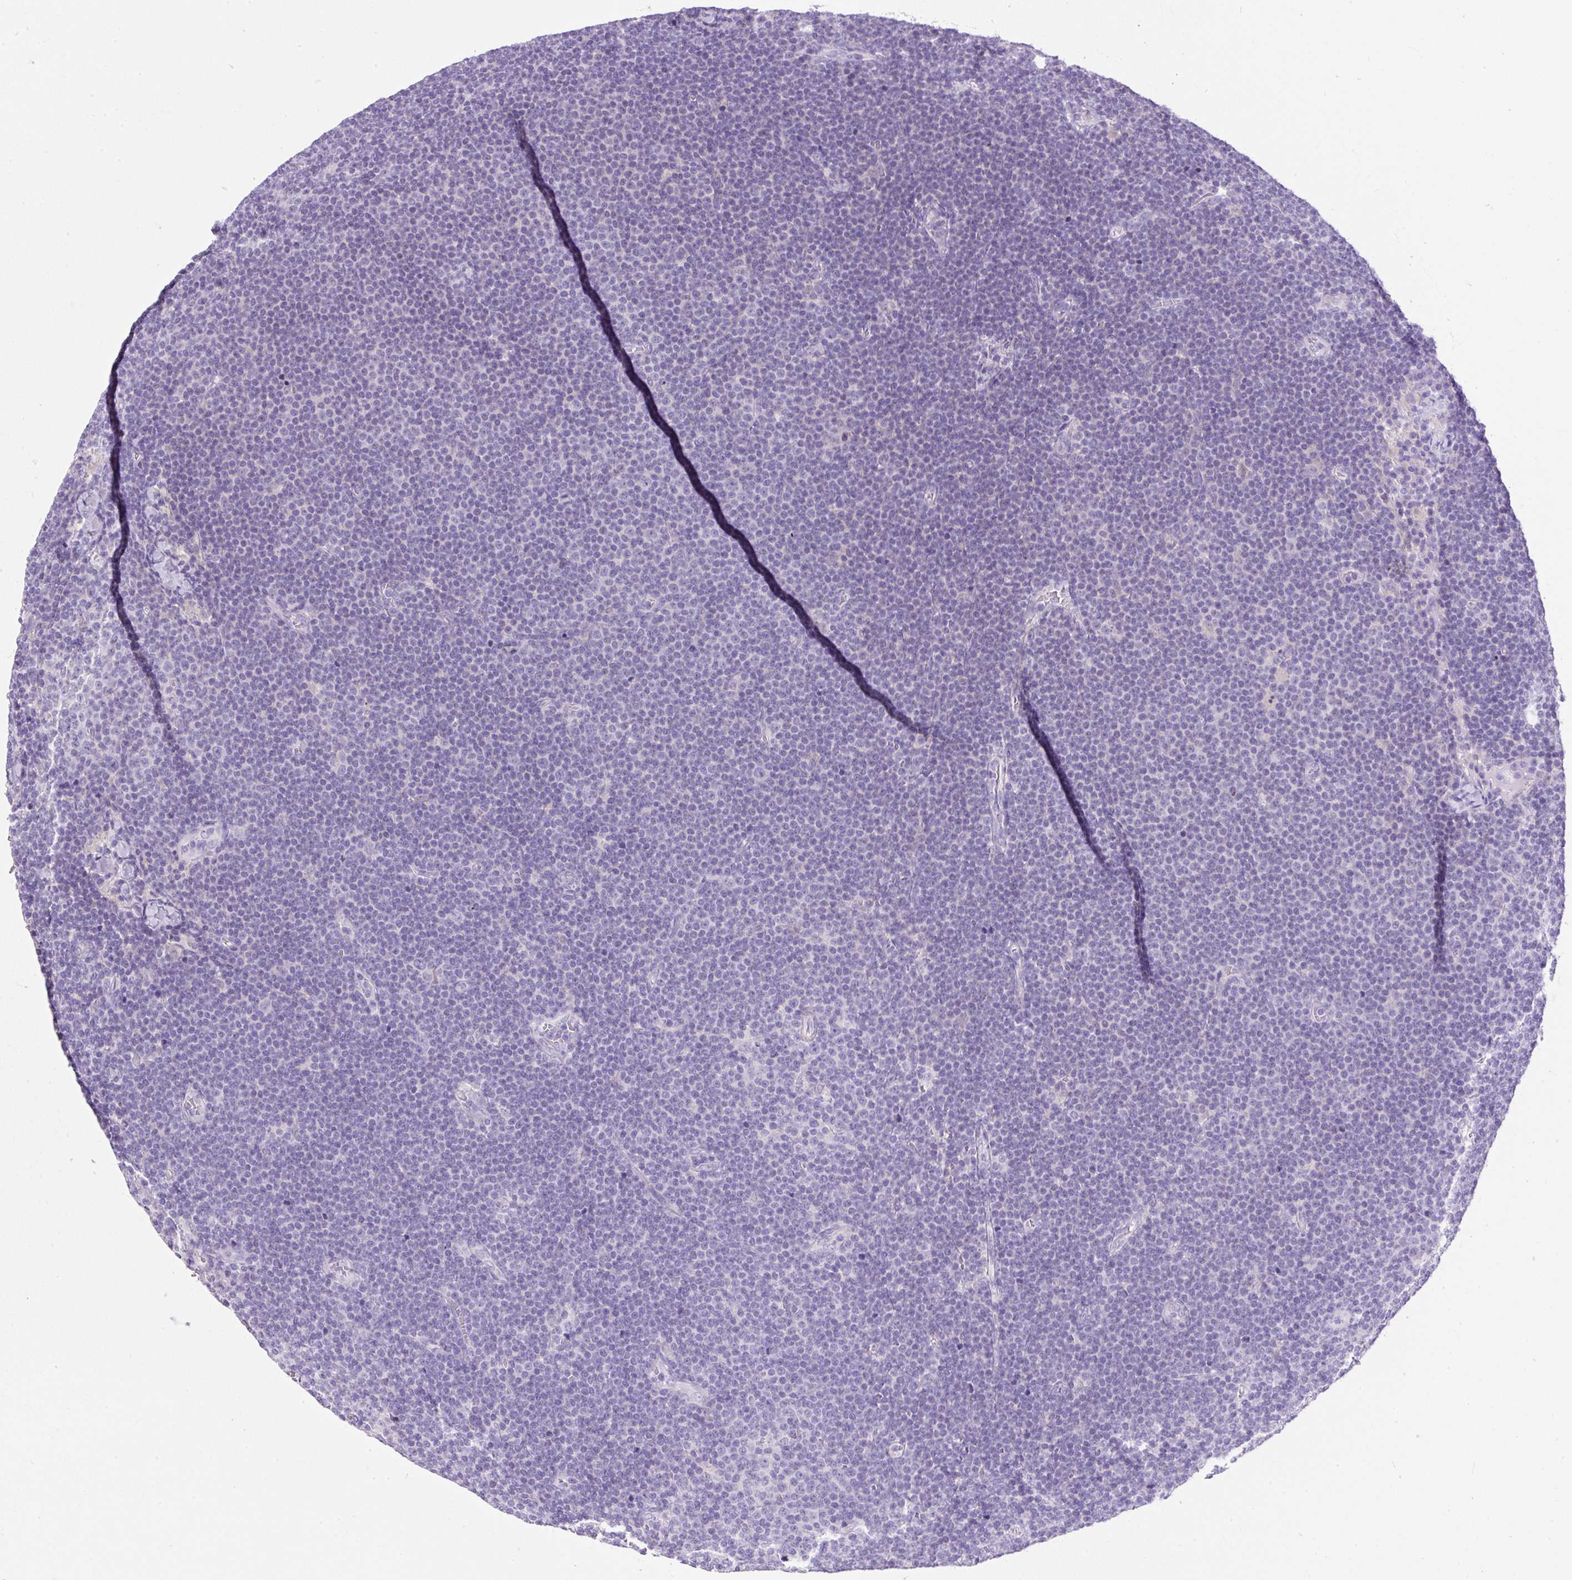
{"staining": {"intensity": "negative", "quantity": "none", "location": "none"}, "tissue": "lymphoma", "cell_type": "Tumor cells", "image_type": "cancer", "snomed": [{"axis": "morphology", "description": "Malignant lymphoma, non-Hodgkin's type, Low grade"}, {"axis": "topography", "description": "Lymph node"}], "caption": "High magnification brightfield microscopy of low-grade malignant lymphoma, non-Hodgkin's type stained with DAB (brown) and counterstained with hematoxylin (blue): tumor cells show no significant expression.", "gene": "SUSD5", "patient": {"sex": "male", "age": 48}}